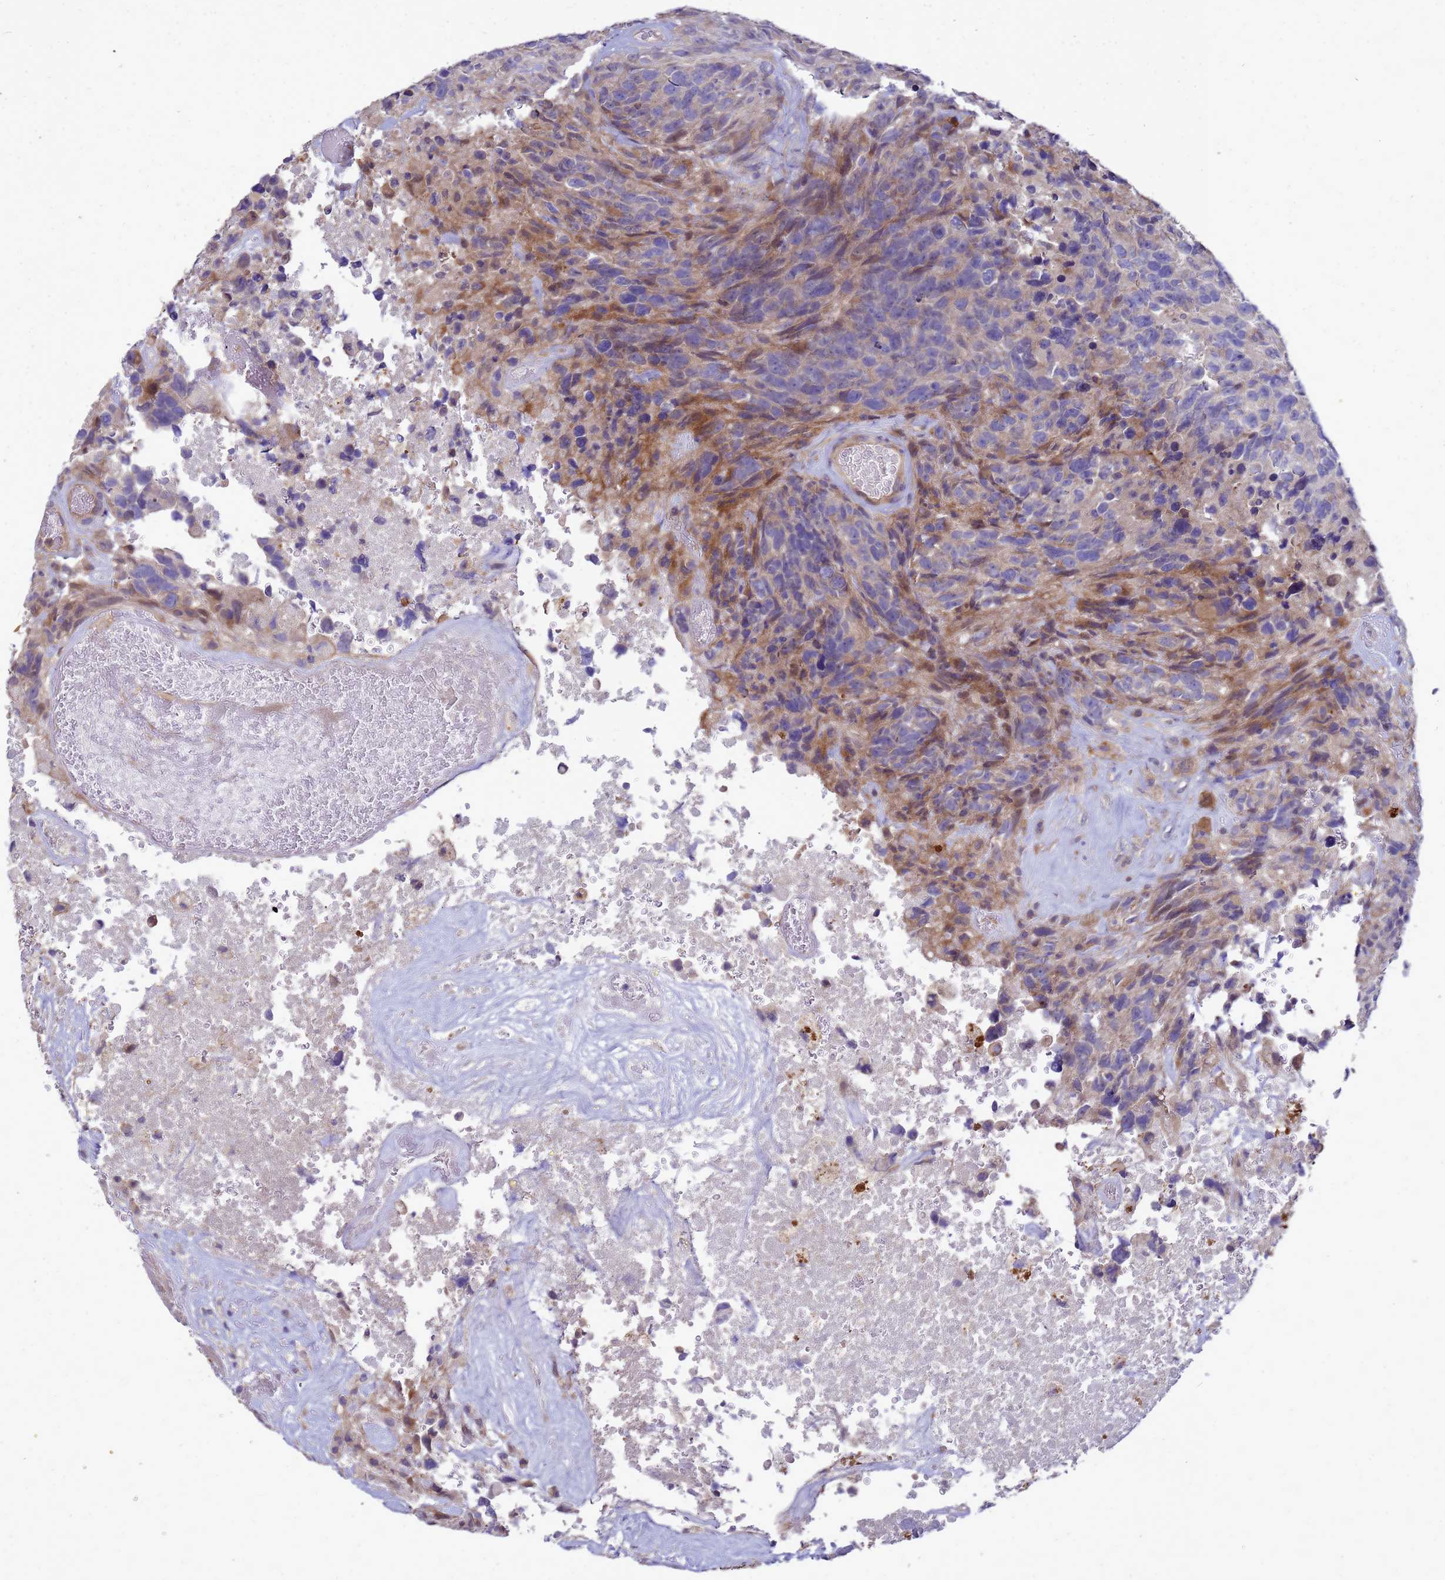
{"staining": {"intensity": "moderate", "quantity": "<25%", "location": "cytoplasmic/membranous"}, "tissue": "glioma", "cell_type": "Tumor cells", "image_type": "cancer", "snomed": [{"axis": "morphology", "description": "Glioma, malignant, High grade"}, {"axis": "topography", "description": "Brain"}], "caption": "Malignant glioma (high-grade) stained with immunohistochemistry (IHC) exhibits moderate cytoplasmic/membranous staining in approximately <25% of tumor cells.", "gene": "RNF215", "patient": {"sex": "male", "age": 69}}